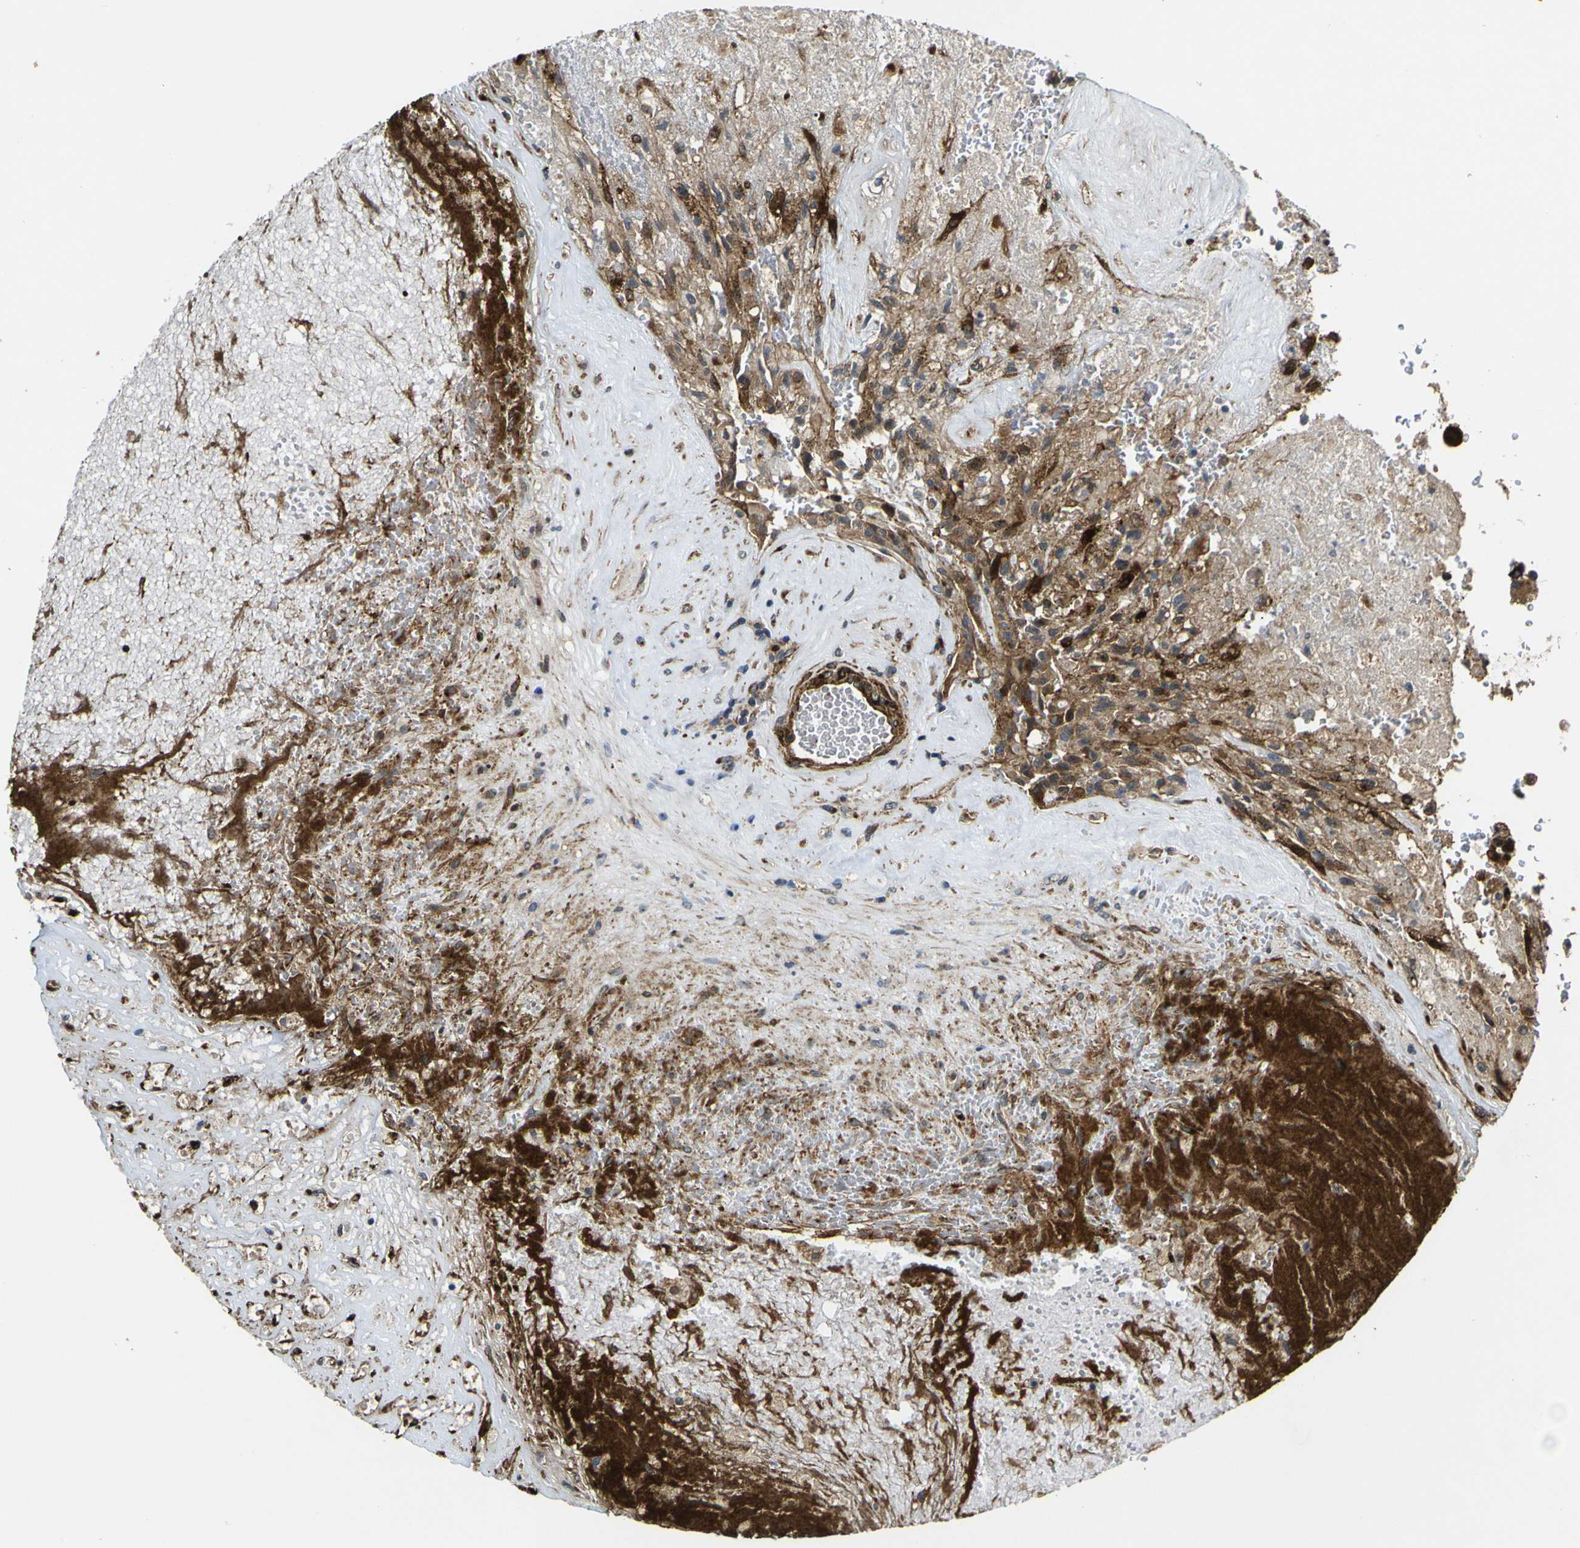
{"staining": {"intensity": "moderate", "quantity": ">75%", "location": "cytoplasmic/membranous"}, "tissue": "glioma", "cell_type": "Tumor cells", "image_type": "cancer", "snomed": [{"axis": "morphology", "description": "Normal tissue, NOS"}, {"axis": "morphology", "description": "Glioma, malignant, High grade"}, {"axis": "topography", "description": "Cerebral cortex"}], "caption": "Immunohistochemistry (DAB (3,3'-diaminobenzidine)) staining of malignant glioma (high-grade) displays moderate cytoplasmic/membranous protein staining in about >75% of tumor cells.", "gene": "ECE1", "patient": {"sex": "male", "age": 56}}